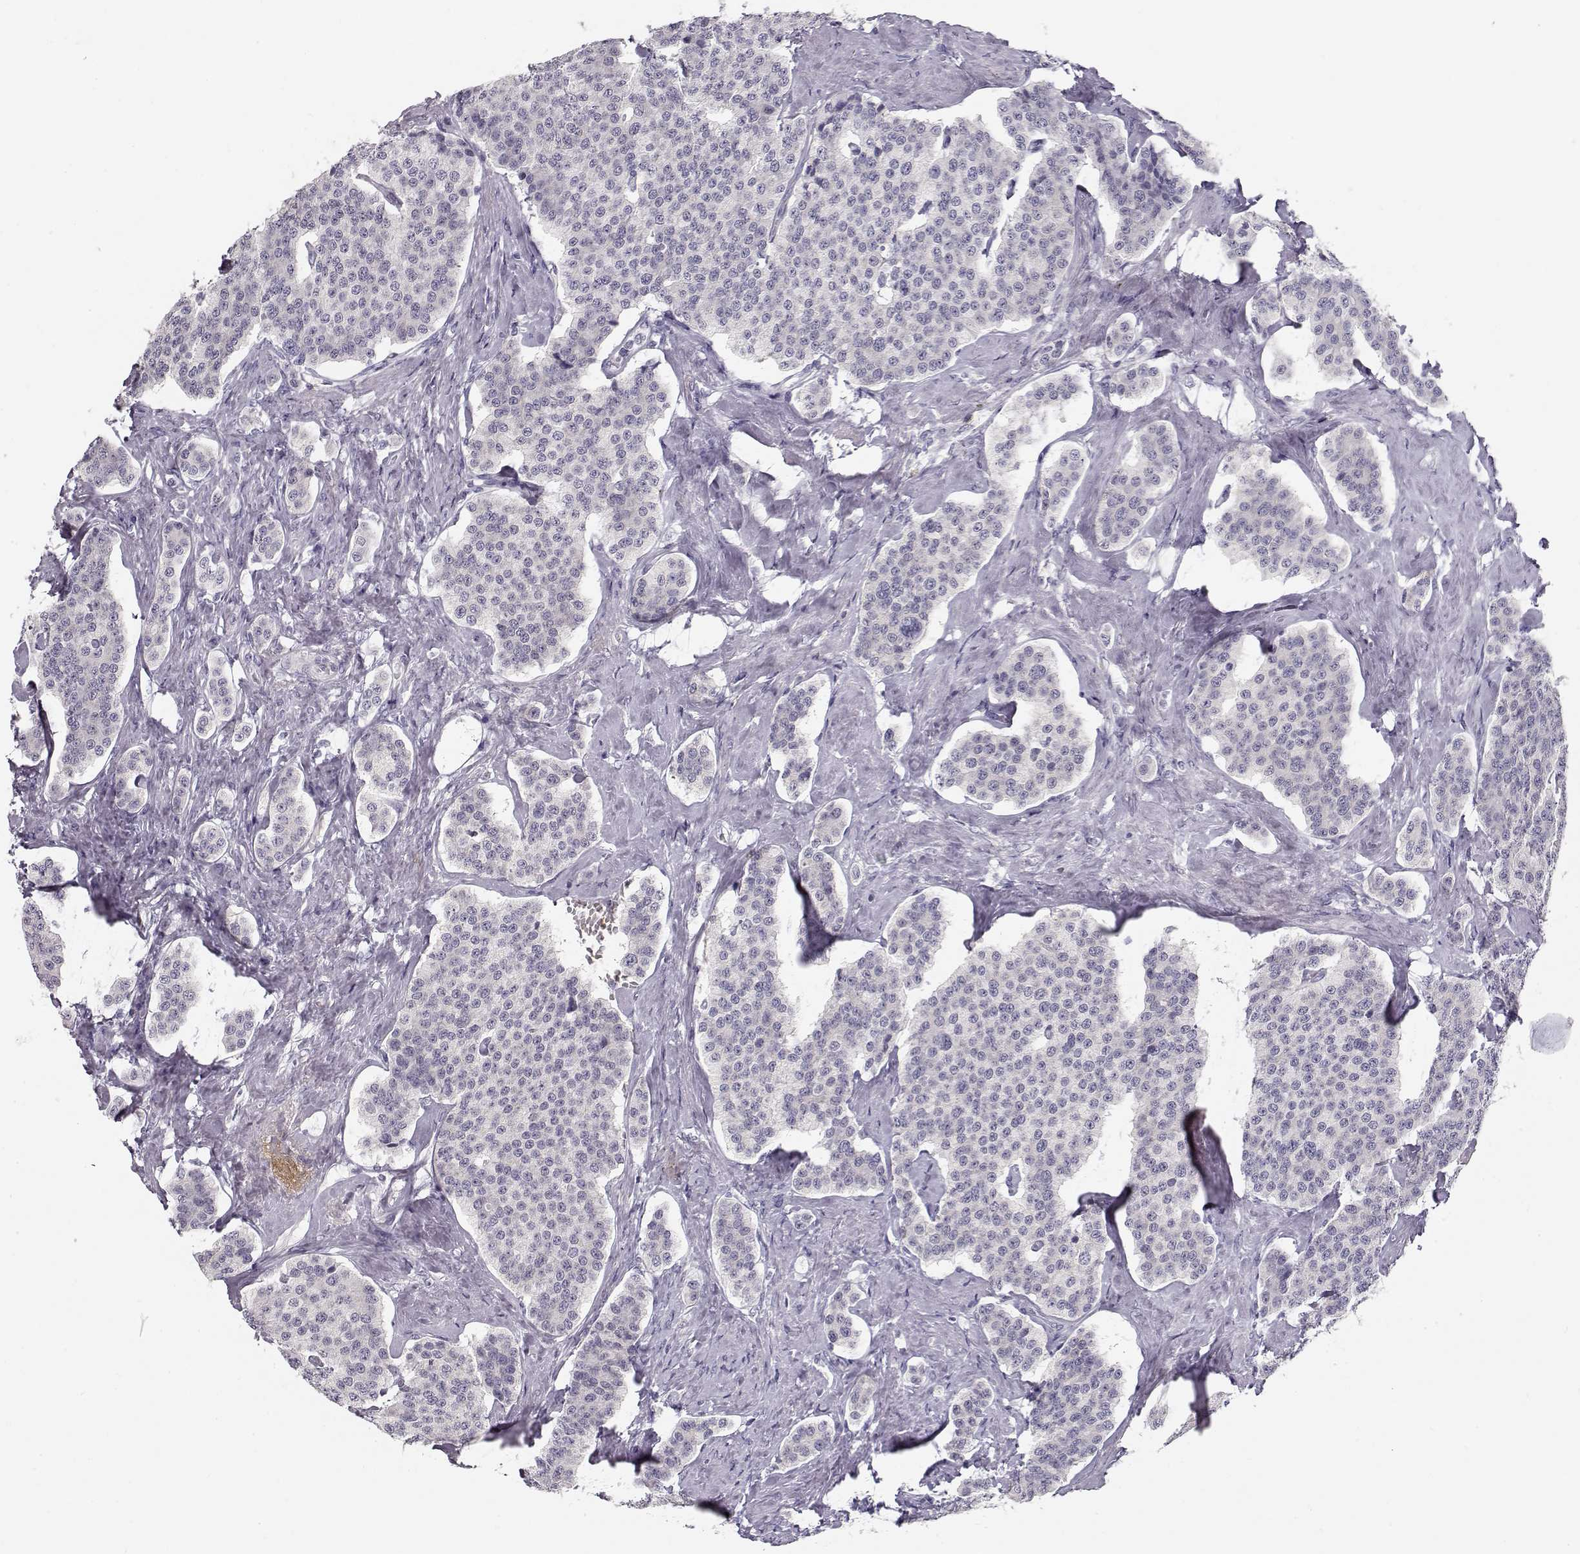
{"staining": {"intensity": "negative", "quantity": "none", "location": "none"}, "tissue": "carcinoid", "cell_type": "Tumor cells", "image_type": "cancer", "snomed": [{"axis": "morphology", "description": "Carcinoid, malignant, NOS"}, {"axis": "topography", "description": "Small intestine"}], "caption": "DAB immunohistochemical staining of carcinoid shows no significant expression in tumor cells. (IHC, brightfield microscopy, high magnification).", "gene": "TTC26", "patient": {"sex": "female", "age": 58}}